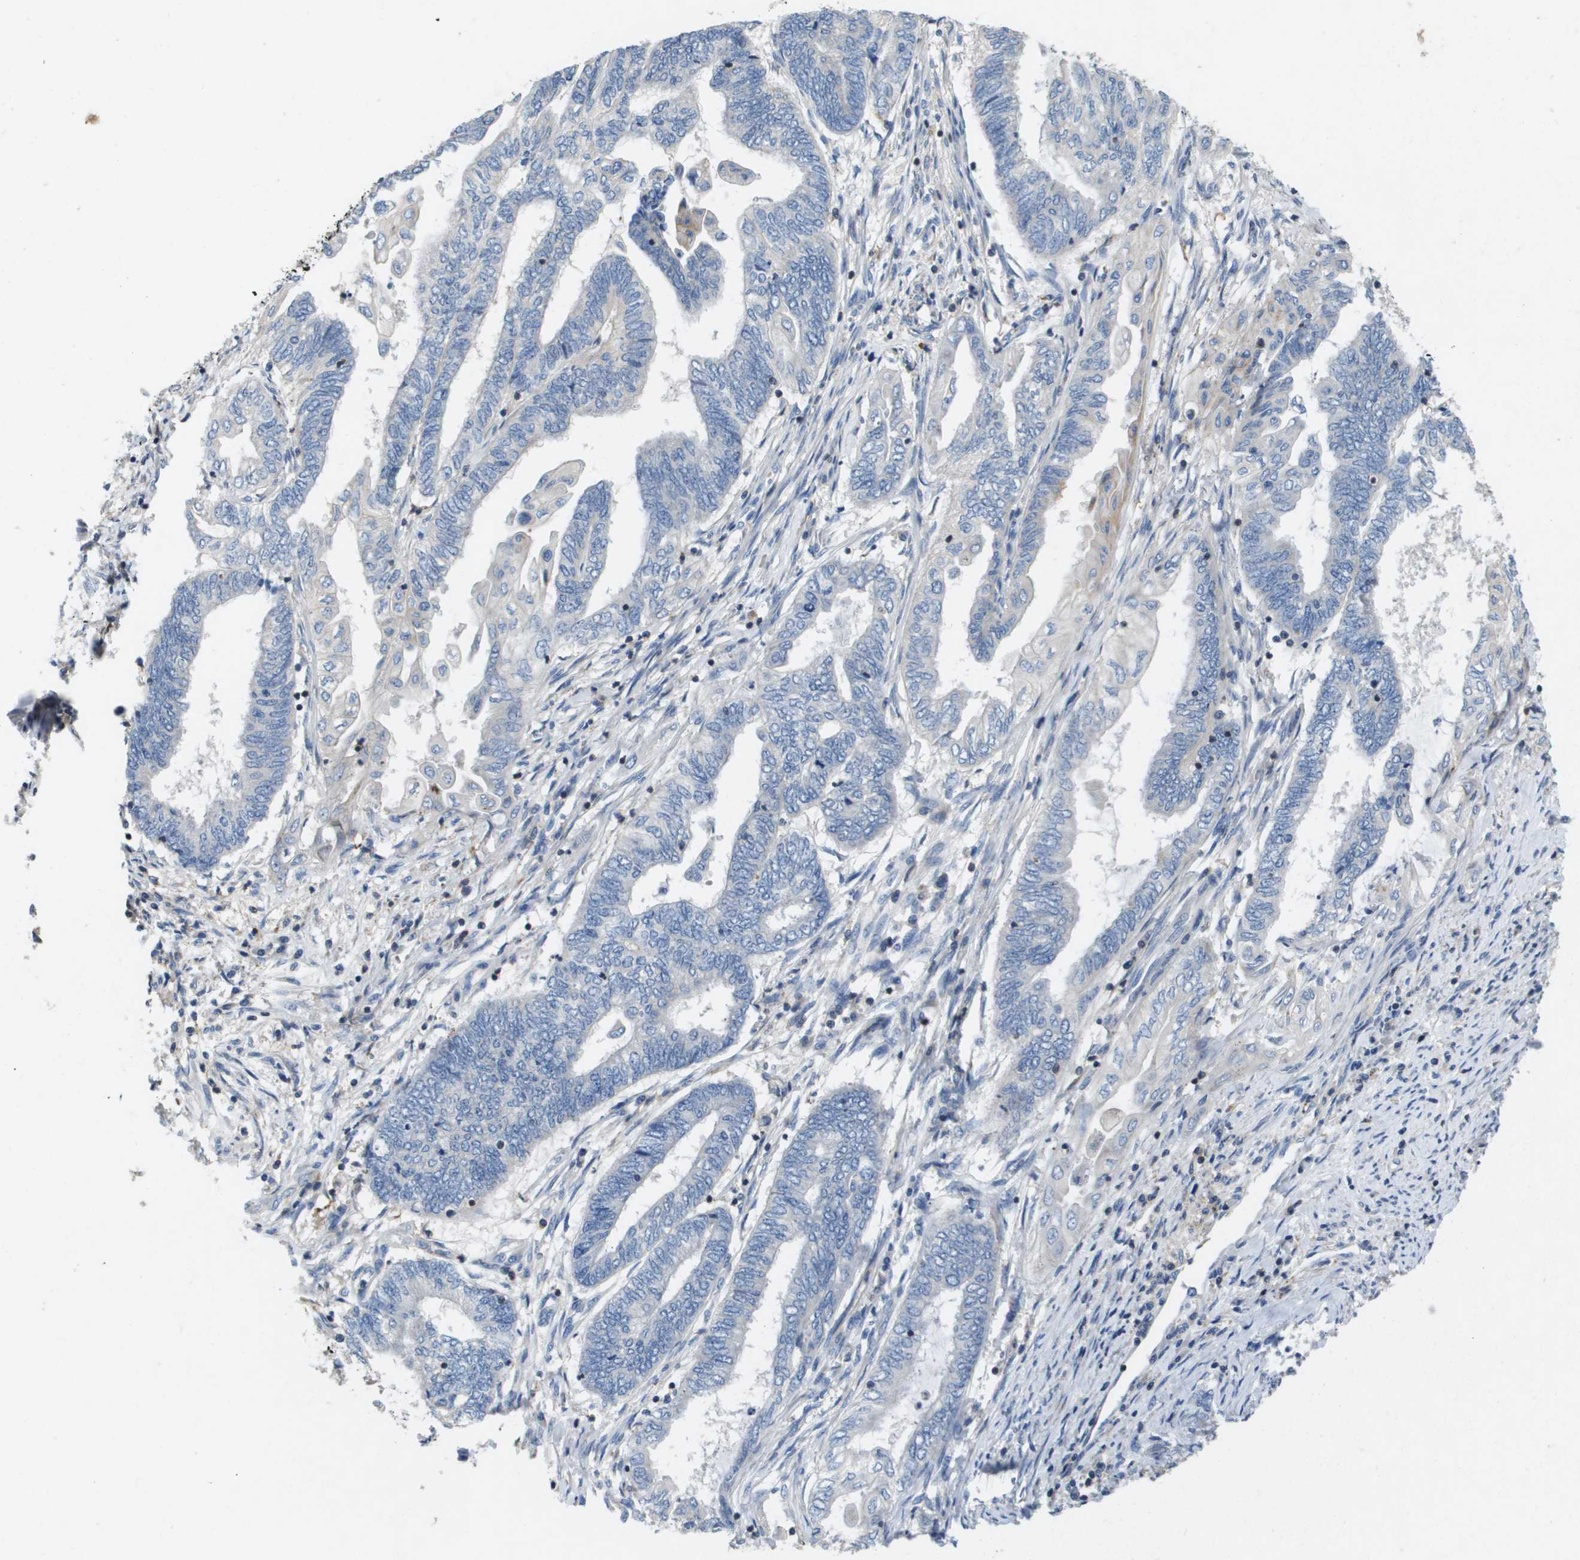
{"staining": {"intensity": "negative", "quantity": "none", "location": "none"}, "tissue": "endometrial cancer", "cell_type": "Tumor cells", "image_type": "cancer", "snomed": [{"axis": "morphology", "description": "Adenocarcinoma, NOS"}, {"axis": "topography", "description": "Uterus"}, {"axis": "topography", "description": "Endometrium"}], "caption": "DAB (3,3'-diaminobenzidine) immunohistochemical staining of human adenocarcinoma (endometrial) displays no significant positivity in tumor cells.", "gene": "SCN4B", "patient": {"sex": "female", "age": 70}}